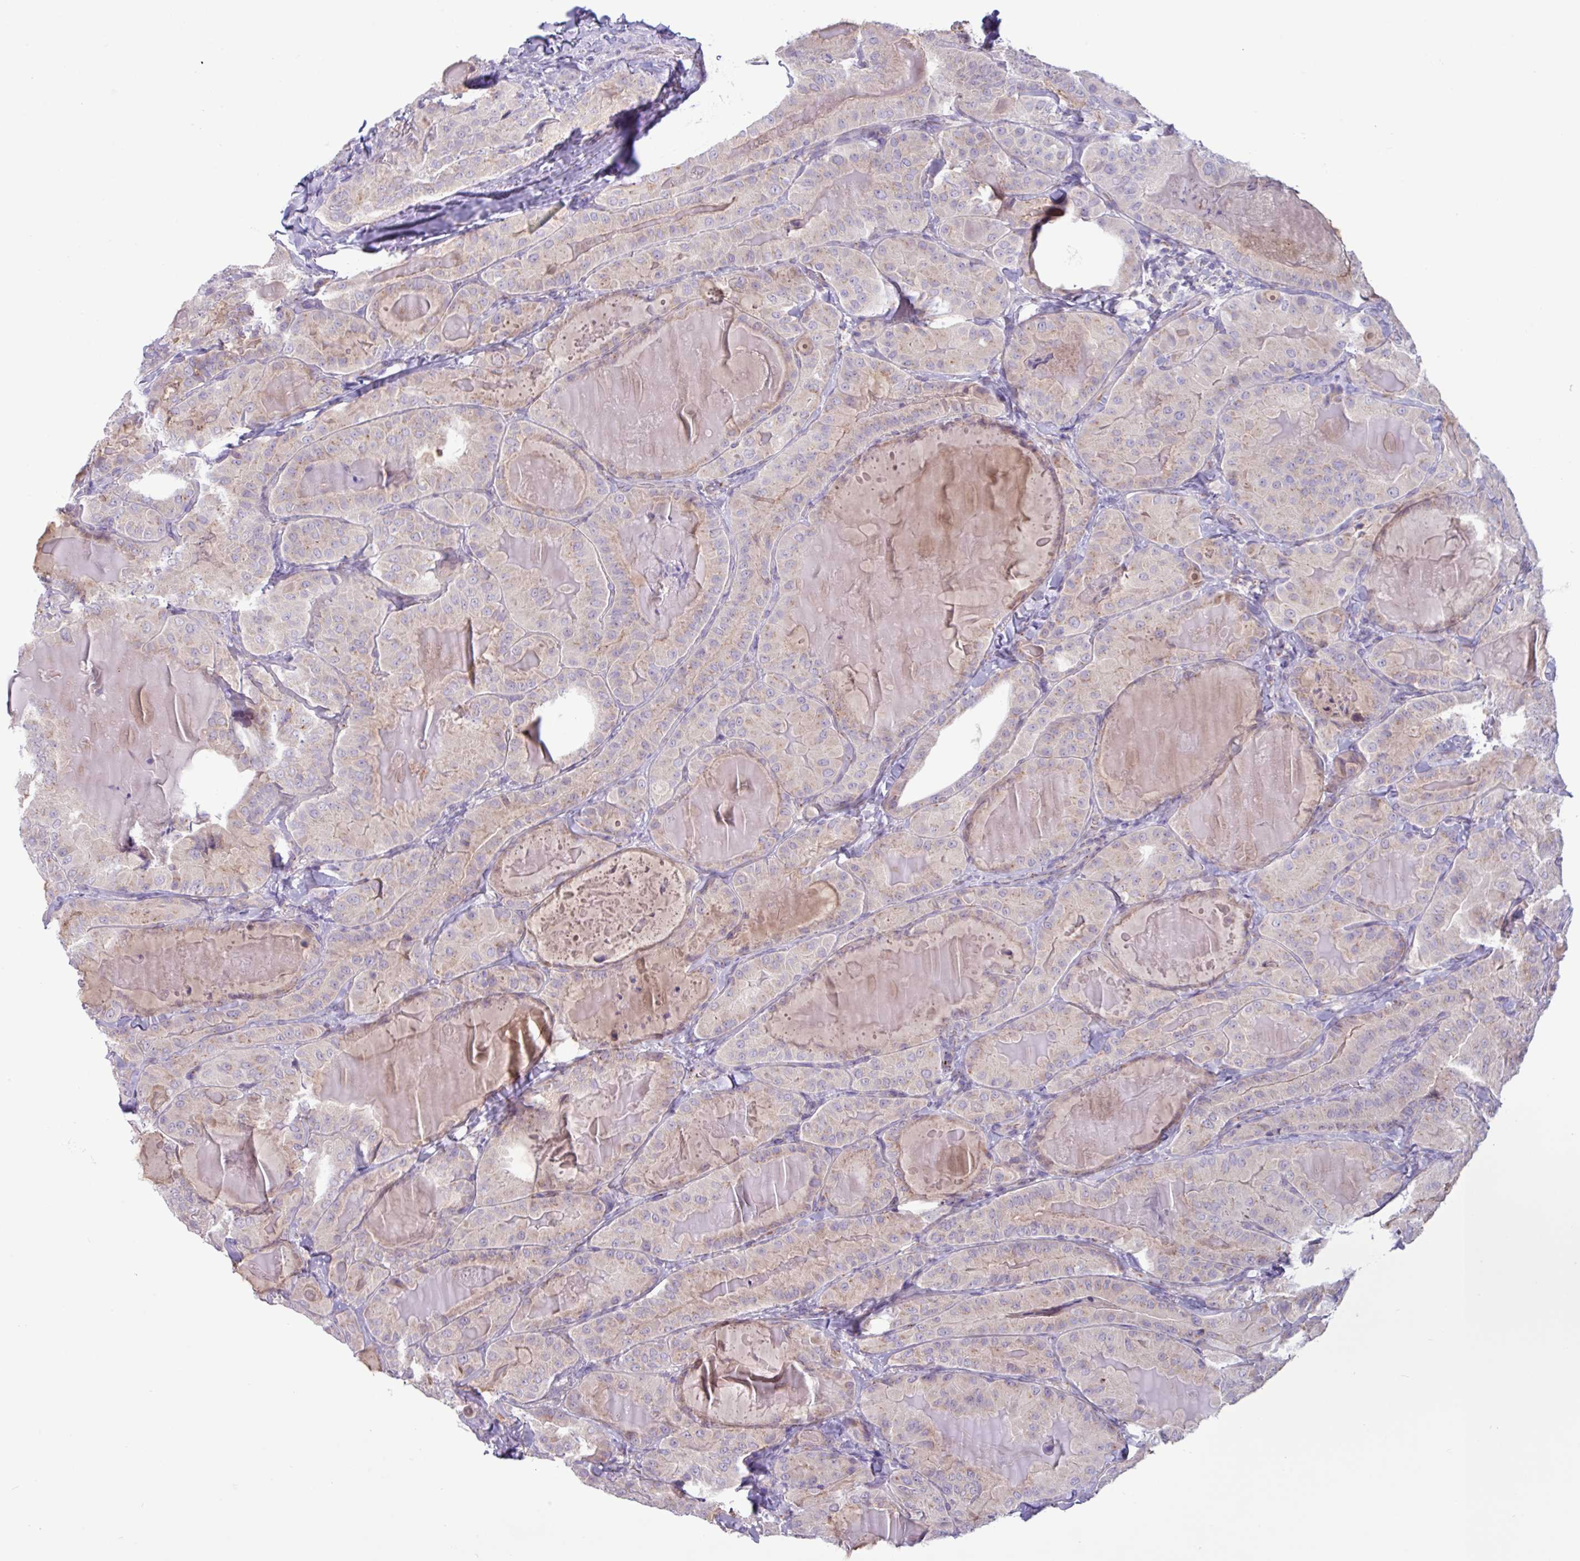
{"staining": {"intensity": "weak", "quantity": "25%-75%", "location": "cytoplasmic/membranous"}, "tissue": "thyroid cancer", "cell_type": "Tumor cells", "image_type": "cancer", "snomed": [{"axis": "morphology", "description": "Papillary adenocarcinoma, NOS"}, {"axis": "topography", "description": "Thyroid gland"}], "caption": "Protein positivity by IHC exhibits weak cytoplasmic/membranous staining in about 25%-75% of tumor cells in thyroid cancer (papillary adenocarcinoma).", "gene": "STIMATE", "patient": {"sex": "female", "age": 68}}